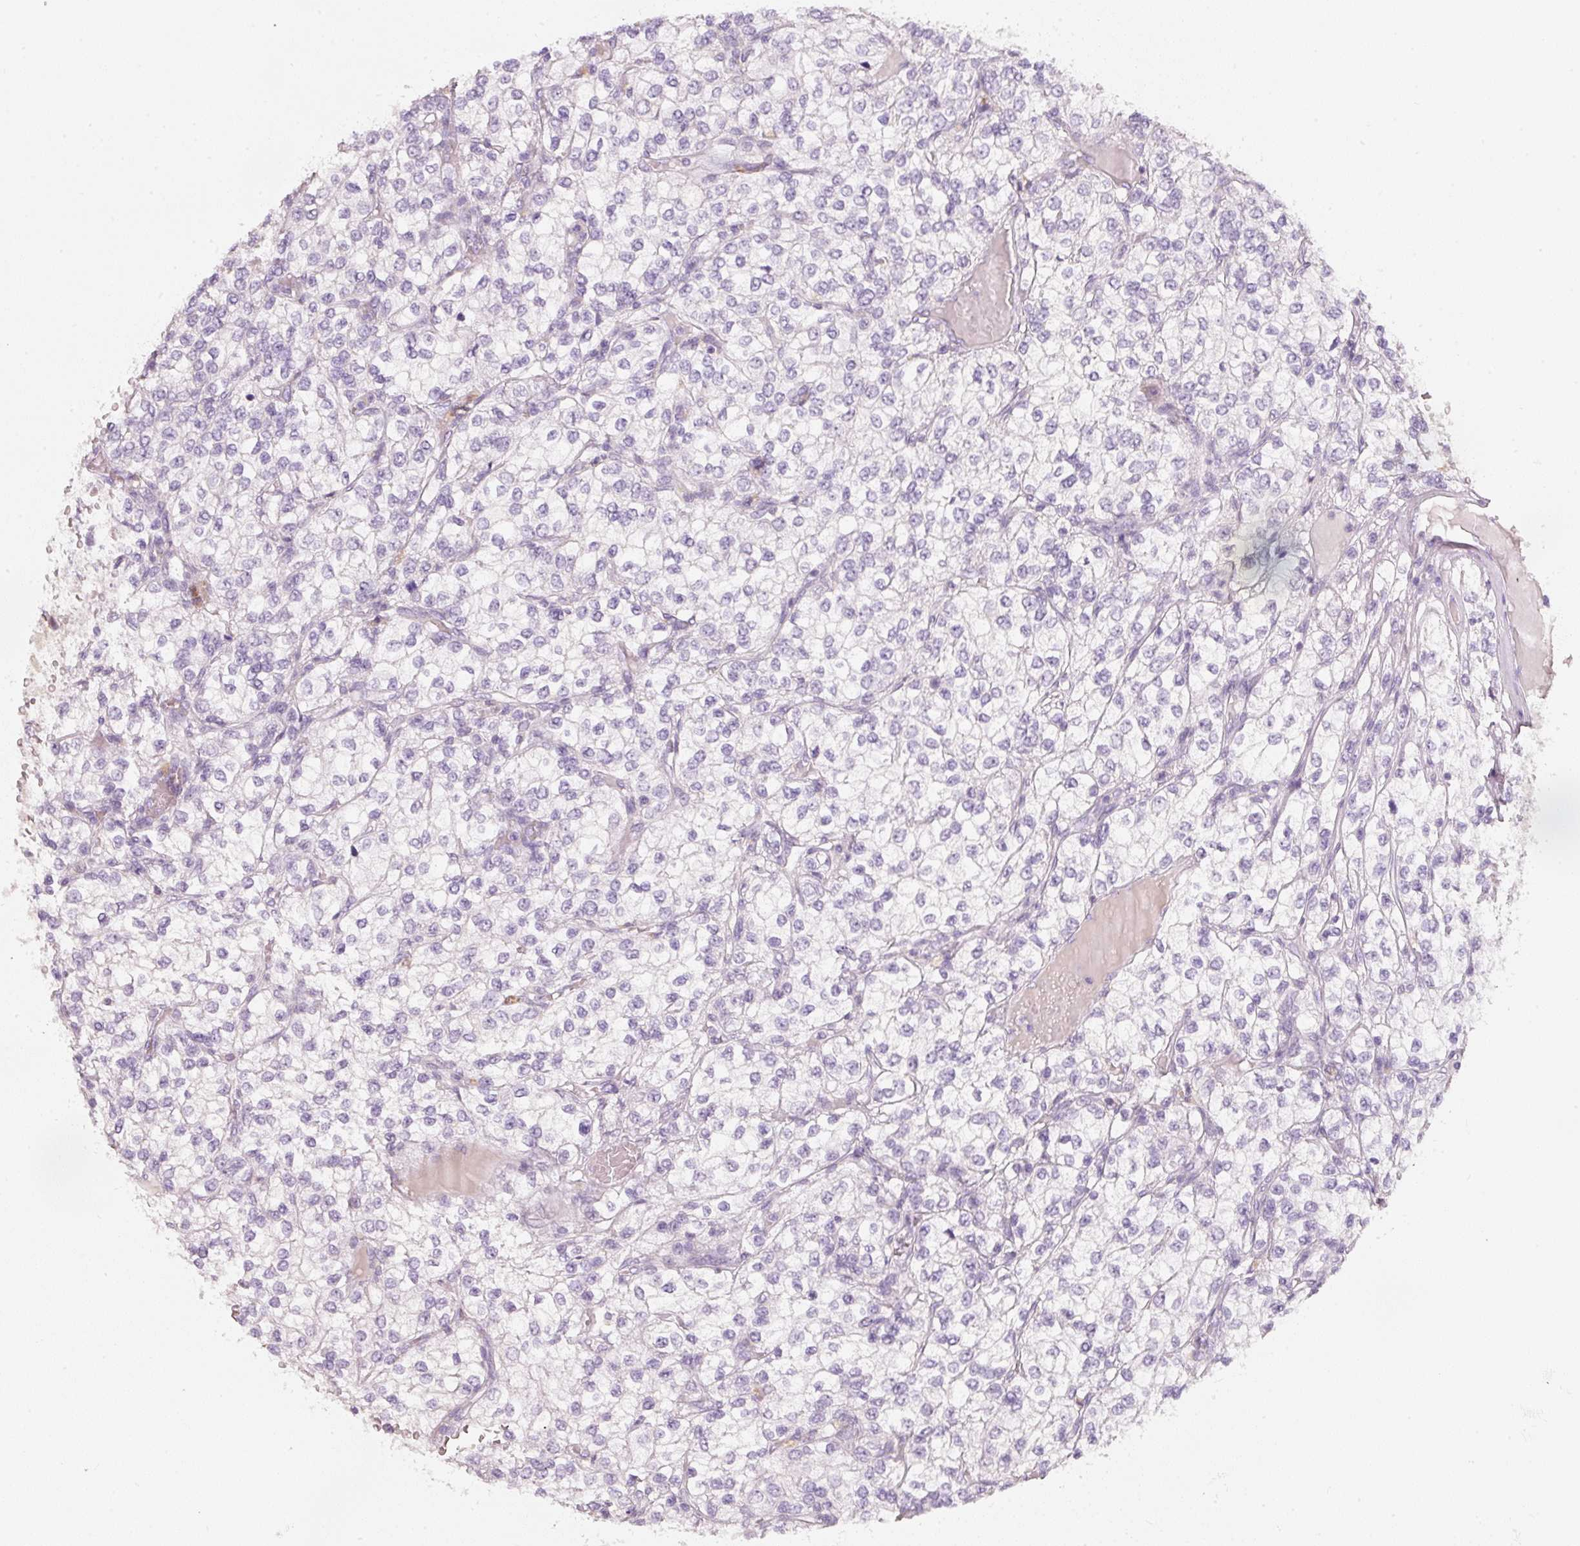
{"staining": {"intensity": "negative", "quantity": "none", "location": "none"}, "tissue": "renal cancer", "cell_type": "Tumor cells", "image_type": "cancer", "snomed": [{"axis": "morphology", "description": "Adenocarcinoma, NOS"}, {"axis": "topography", "description": "Kidney"}], "caption": "The micrograph displays no staining of tumor cells in renal adenocarcinoma. (Immunohistochemistry, brightfield microscopy, high magnification).", "gene": "ENSG00000206549", "patient": {"sex": "male", "age": 80}}